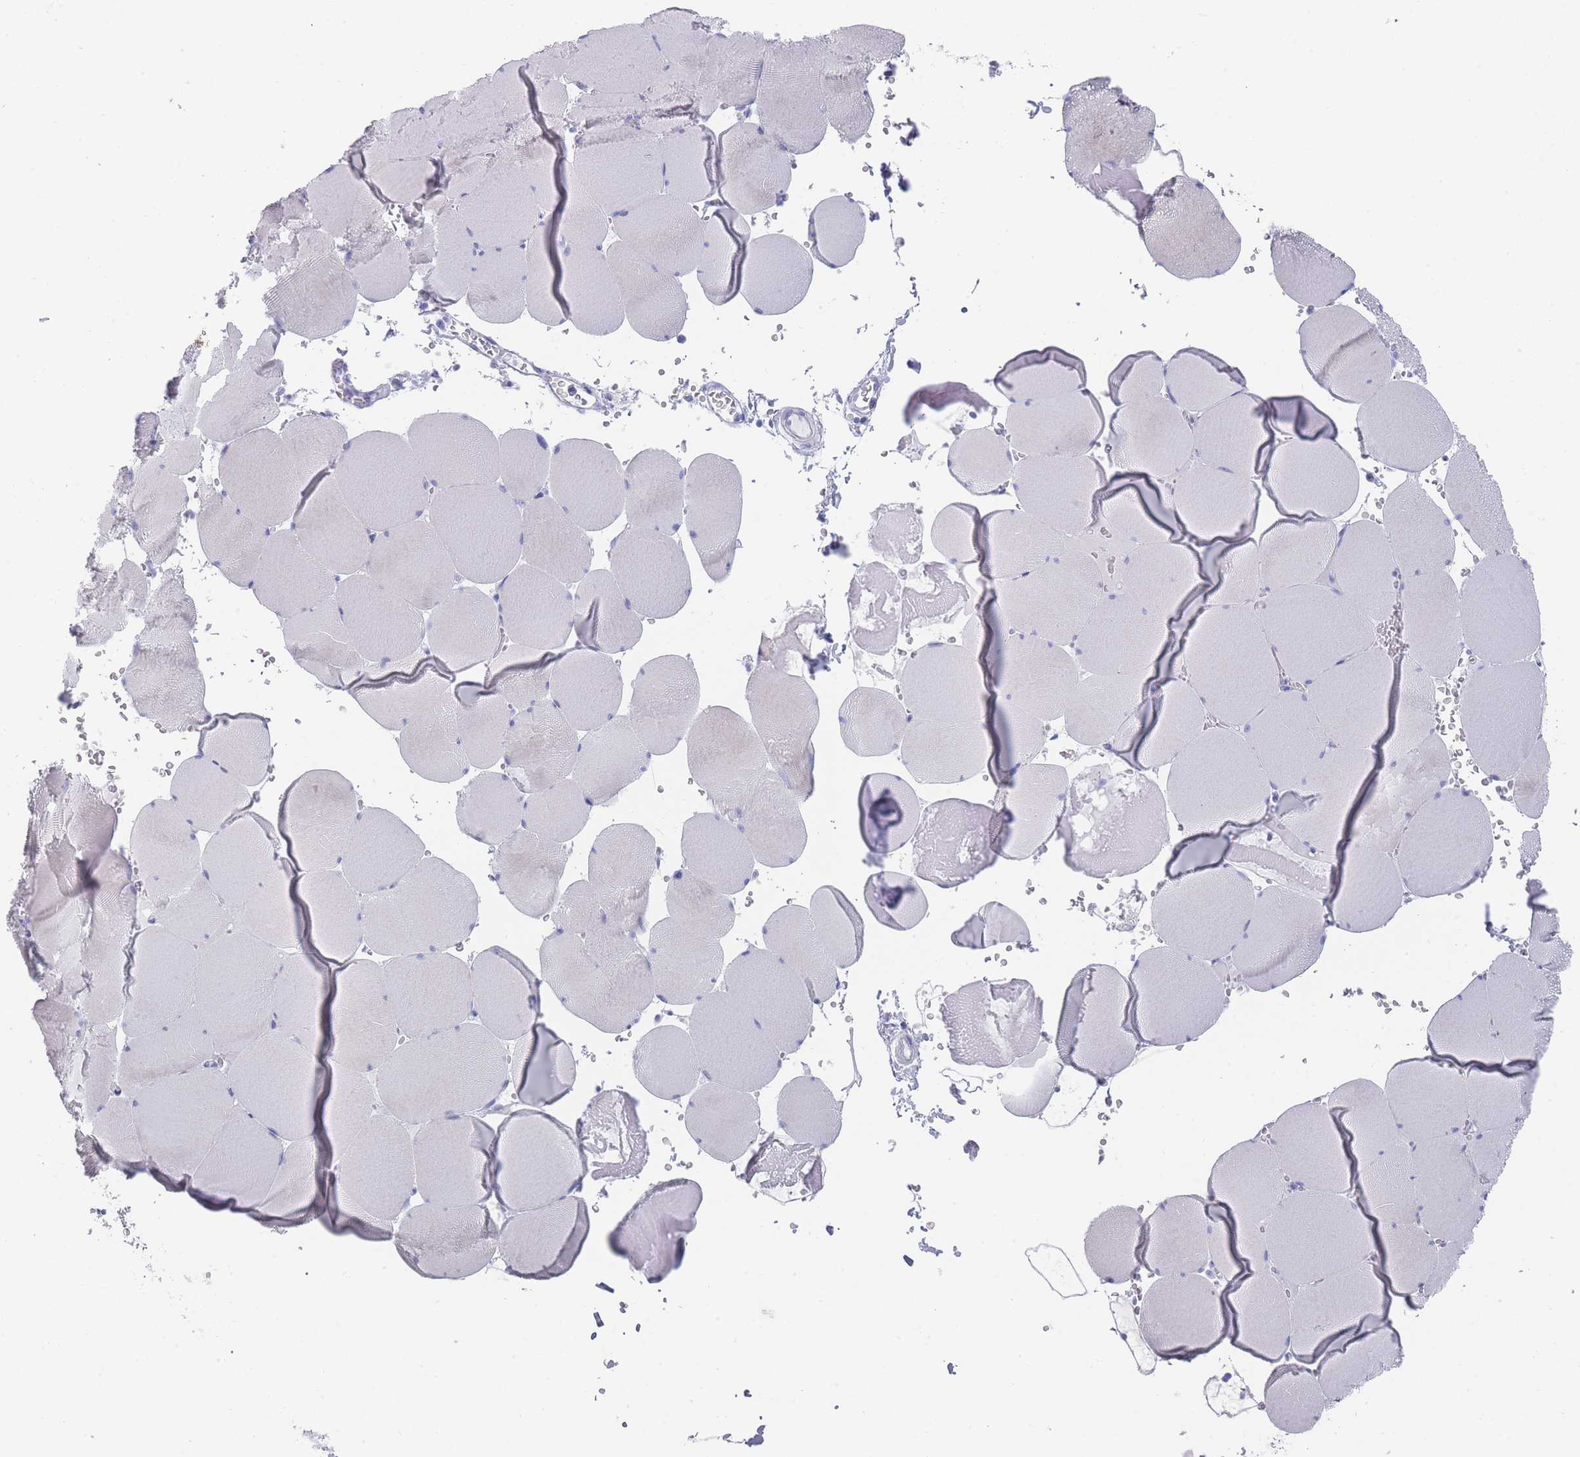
{"staining": {"intensity": "negative", "quantity": "none", "location": "none"}, "tissue": "skeletal muscle", "cell_type": "Myocytes", "image_type": "normal", "snomed": [{"axis": "morphology", "description": "Normal tissue, NOS"}, {"axis": "topography", "description": "Skeletal muscle"}, {"axis": "topography", "description": "Head-Neck"}], "caption": "DAB immunohistochemical staining of unremarkable skeletal muscle exhibits no significant staining in myocytes.", "gene": "RAB2B", "patient": {"sex": "male", "age": 66}}